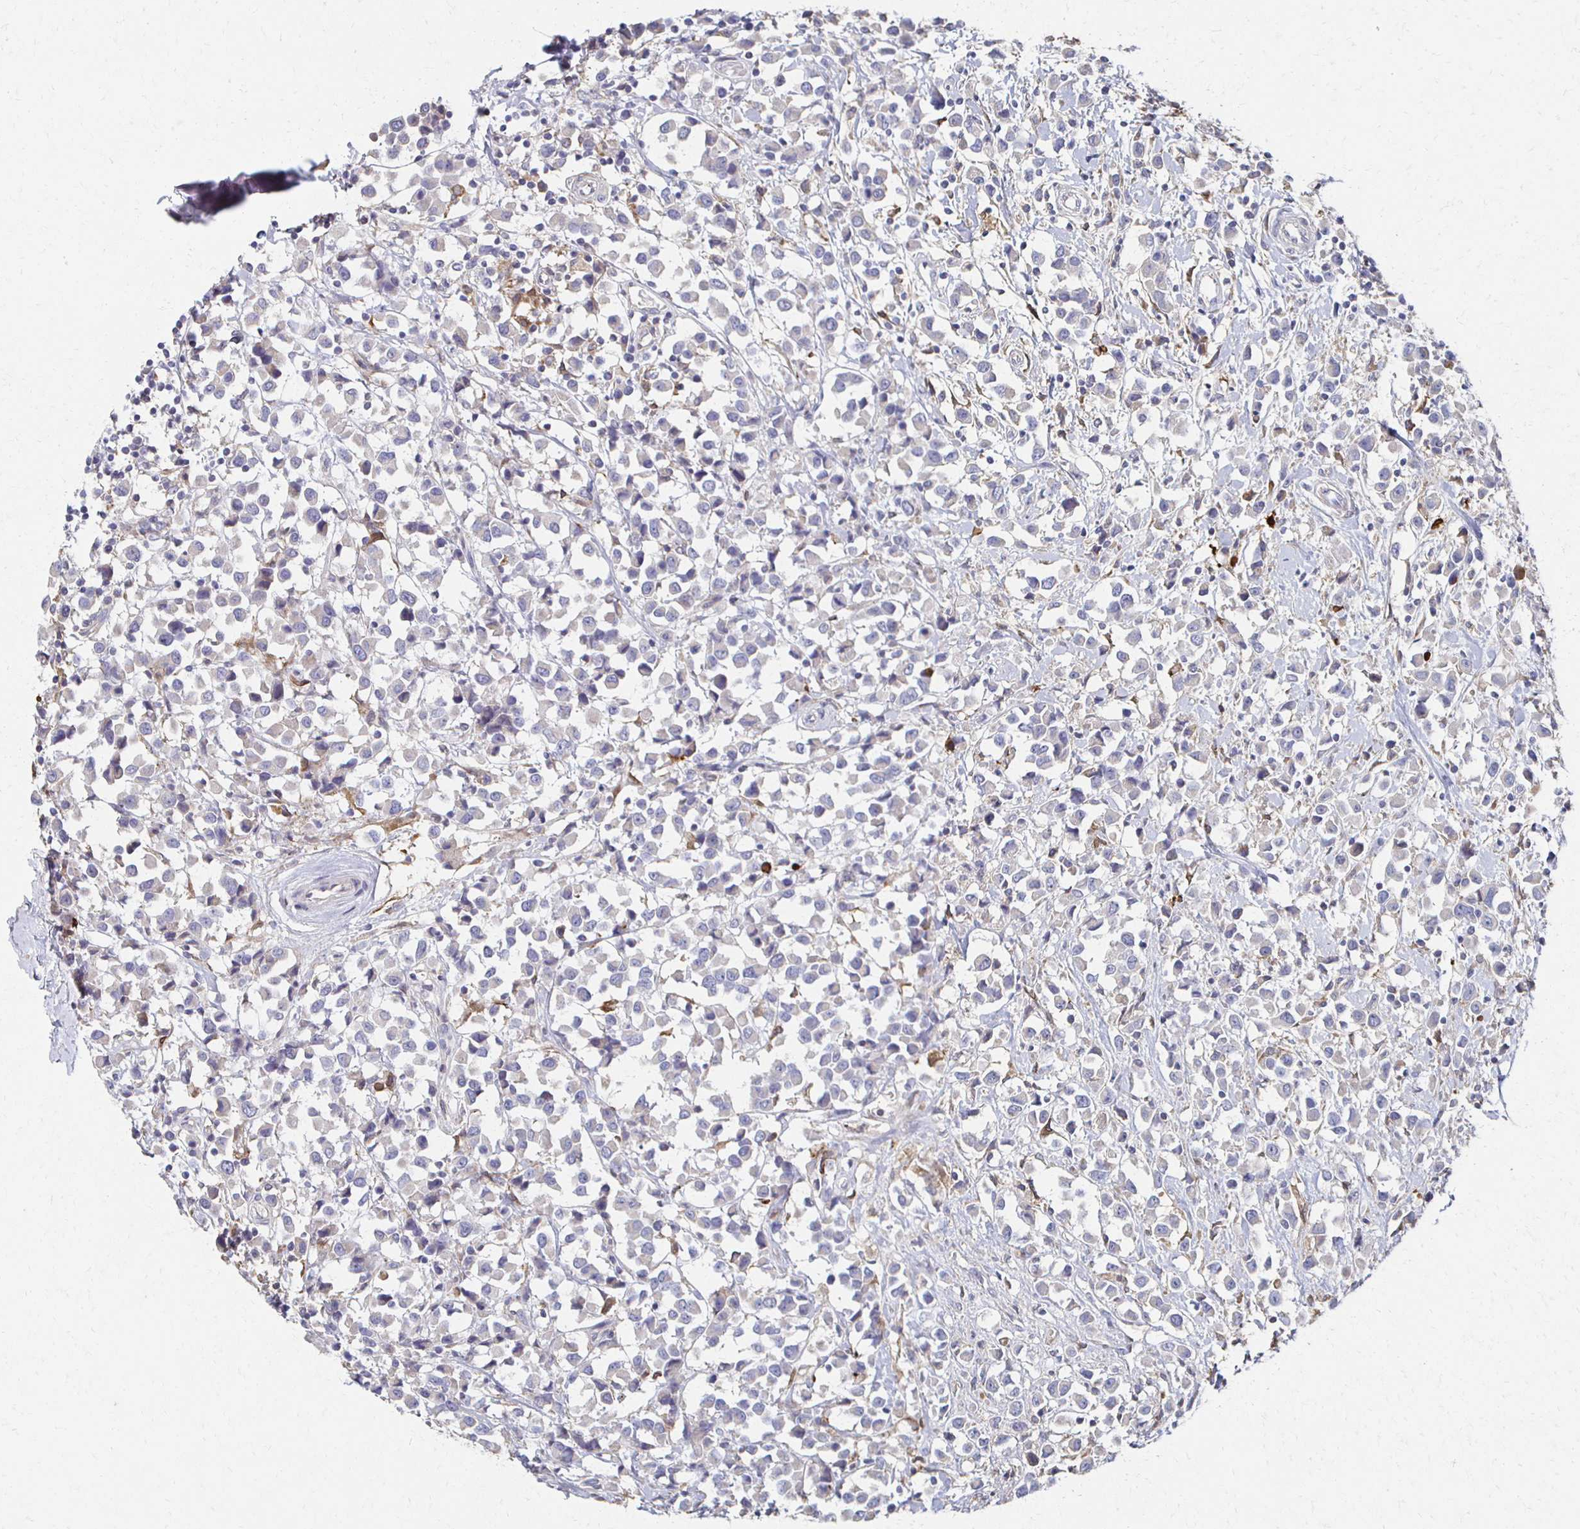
{"staining": {"intensity": "negative", "quantity": "none", "location": "none"}, "tissue": "breast cancer", "cell_type": "Tumor cells", "image_type": "cancer", "snomed": [{"axis": "morphology", "description": "Duct carcinoma"}, {"axis": "topography", "description": "Breast"}], "caption": "An IHC histopathology image of intraductal carcinoma (breast) is shown. There is no staining in tumor cells of intraductal carcinoma (breast).", "gene": "CX3CR1", "patient": {"sex": "female", "age": 61}}